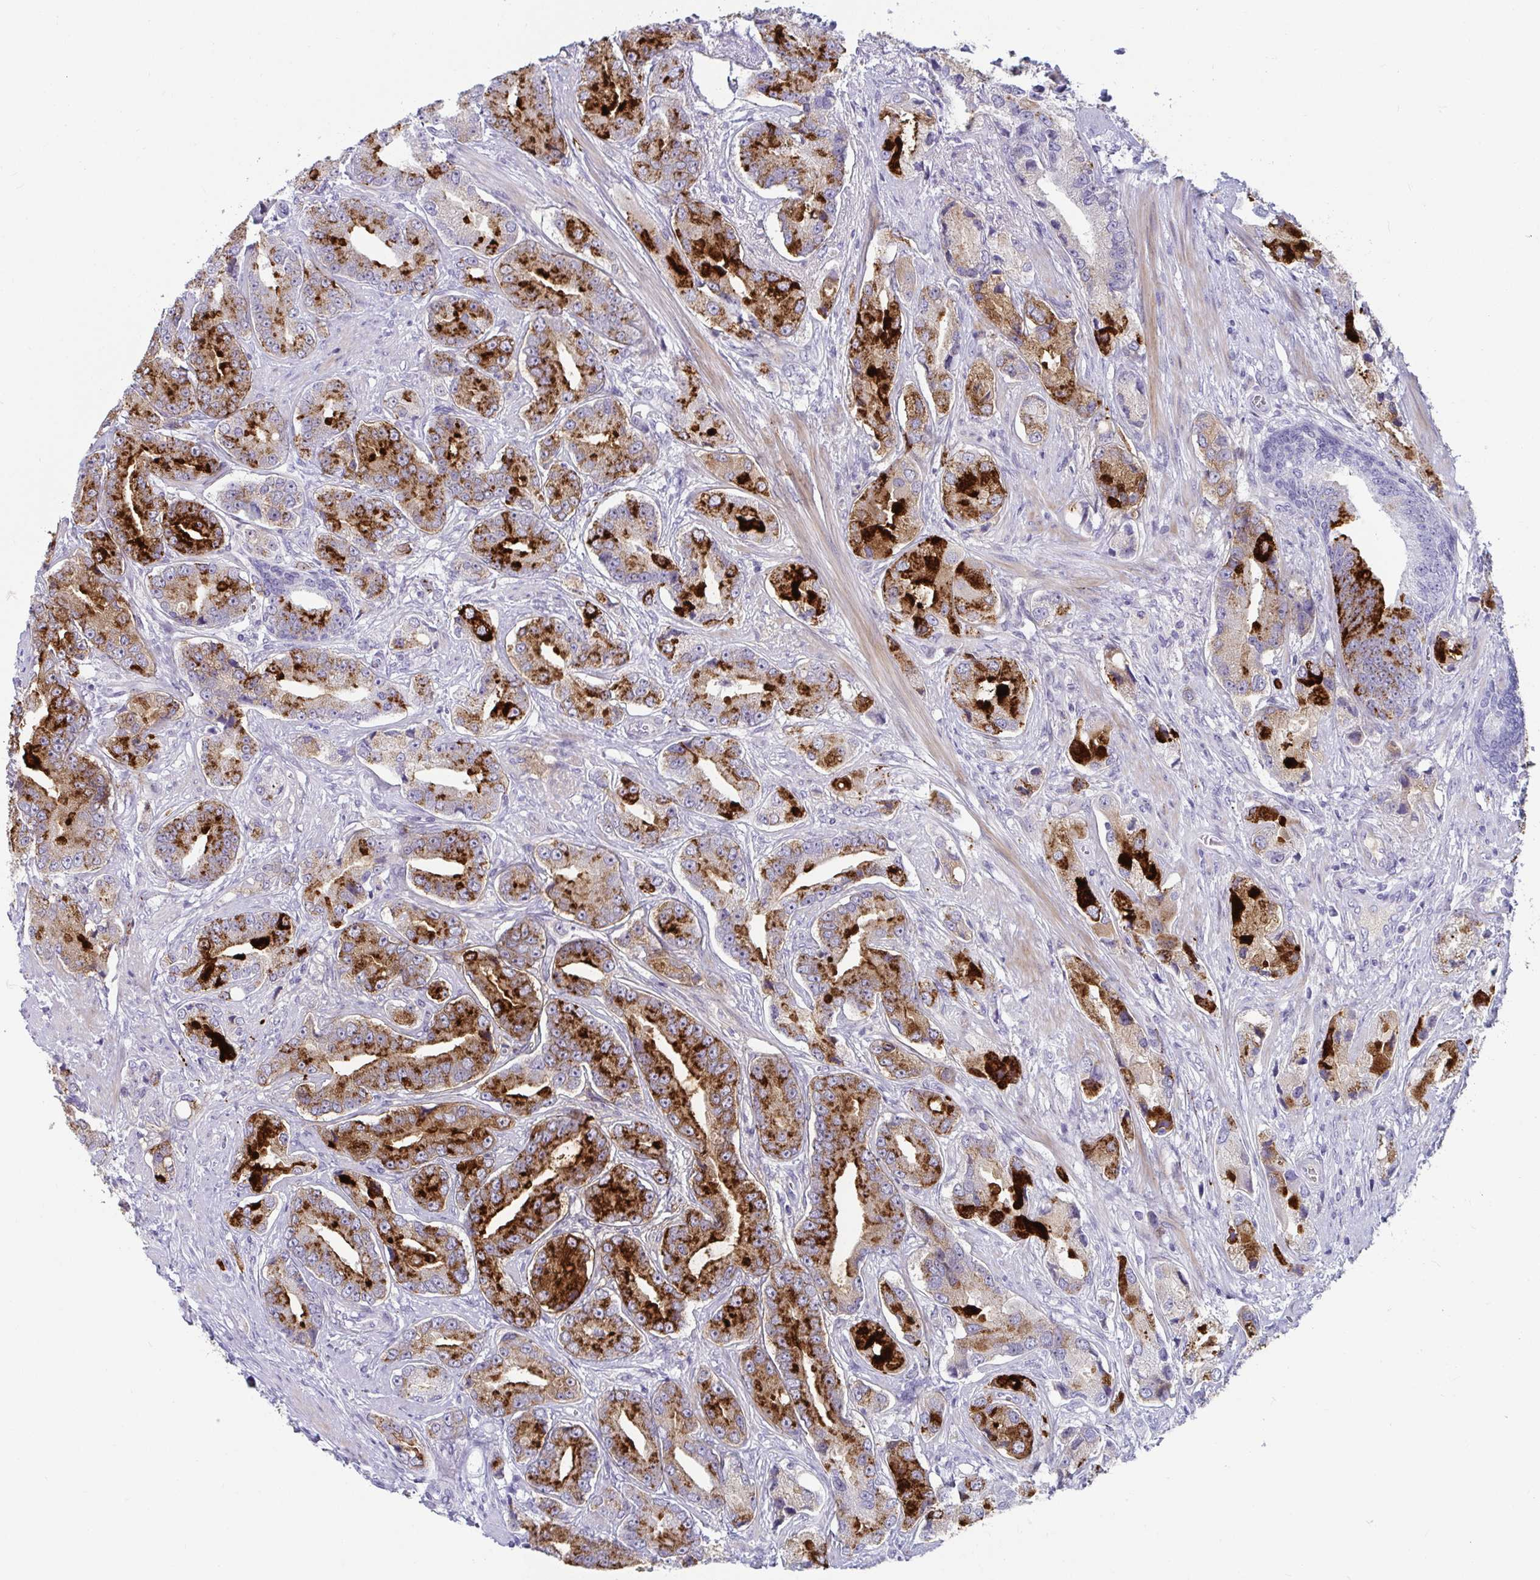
{"staining": {"intensity": "strong", "quantity": ">75%", "location": "cytoplasmic/membranous"}, "tissue": "prostate cancer", "cell_type": "Tumor cells", "image_type": "cancer", "snomed": [{"axis": "morphology", "description": "Adenocarcinoma, High grade"}, {"axis": "topography", "description": "Prostate and seminal vesicle, NOS"}], "caption": "Prostate cancer (adenocarcinoma (high-grade)) tissue displays strong cytoplasmic/membranous positivity in approximately >75% of tumor cells", "gene": "NPY", "patient": {"sex": "male", "age": 61}}